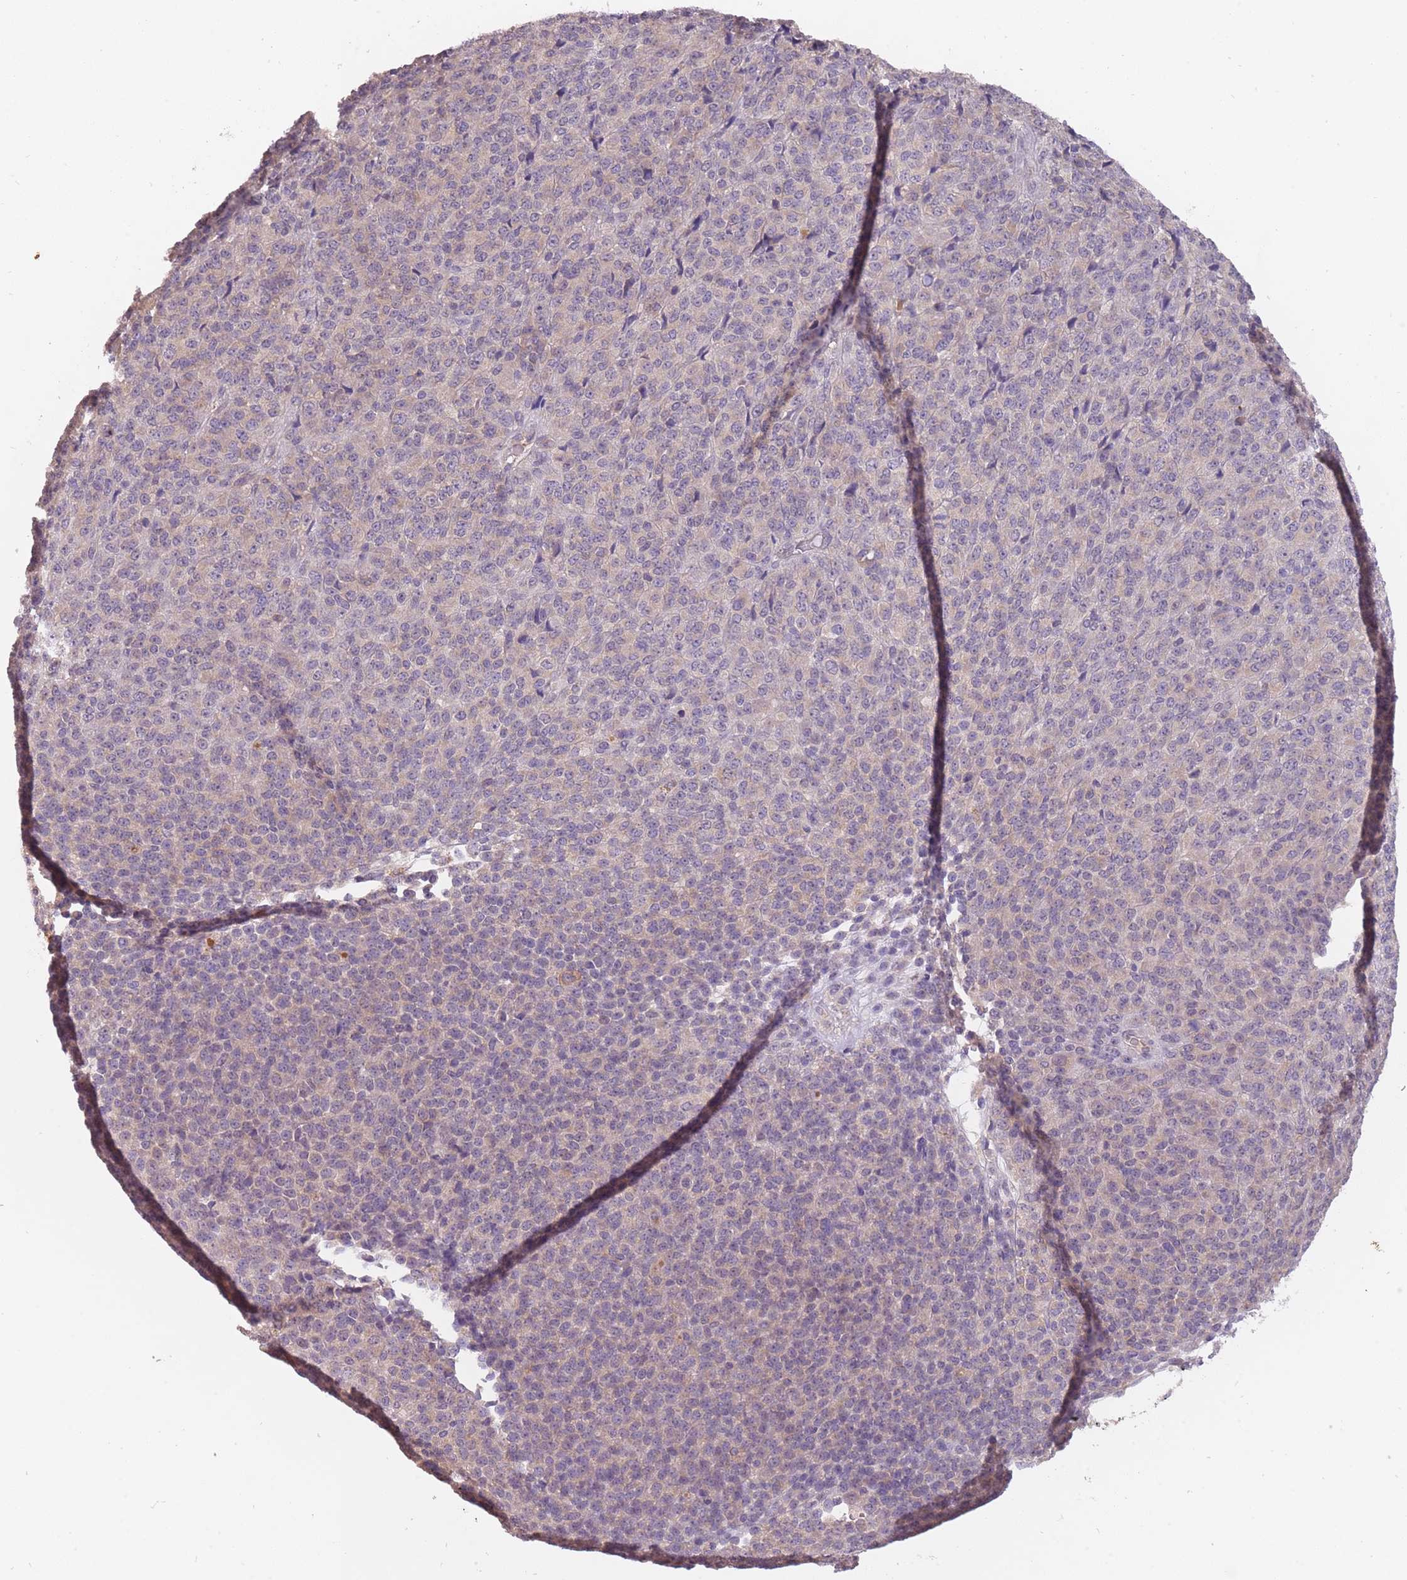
{"staining": {"intensity": "negative", "quantity": "none", "location": "none"}, "tissue": "melanoma", "cell_type": "Tumor cells", "image_type": "cancer", "snomed": [{"axis": "morphology", "description": "Malignant melanoma, Metastatic site"}, {"axis": "topography", "description": "Brain"}], "caption": "This is a histopathology image of immunohistochemistry staining of malignant melanoma (metastatic site), which shows no staining in tumor cells. (Stains: DAB immunohistochemistry with hematoxylin counter stain, Microscopy: brightfield microscopy at high magnification).", "gene": "LRATD2", "patient": {"sex": "female", "age": 56}}